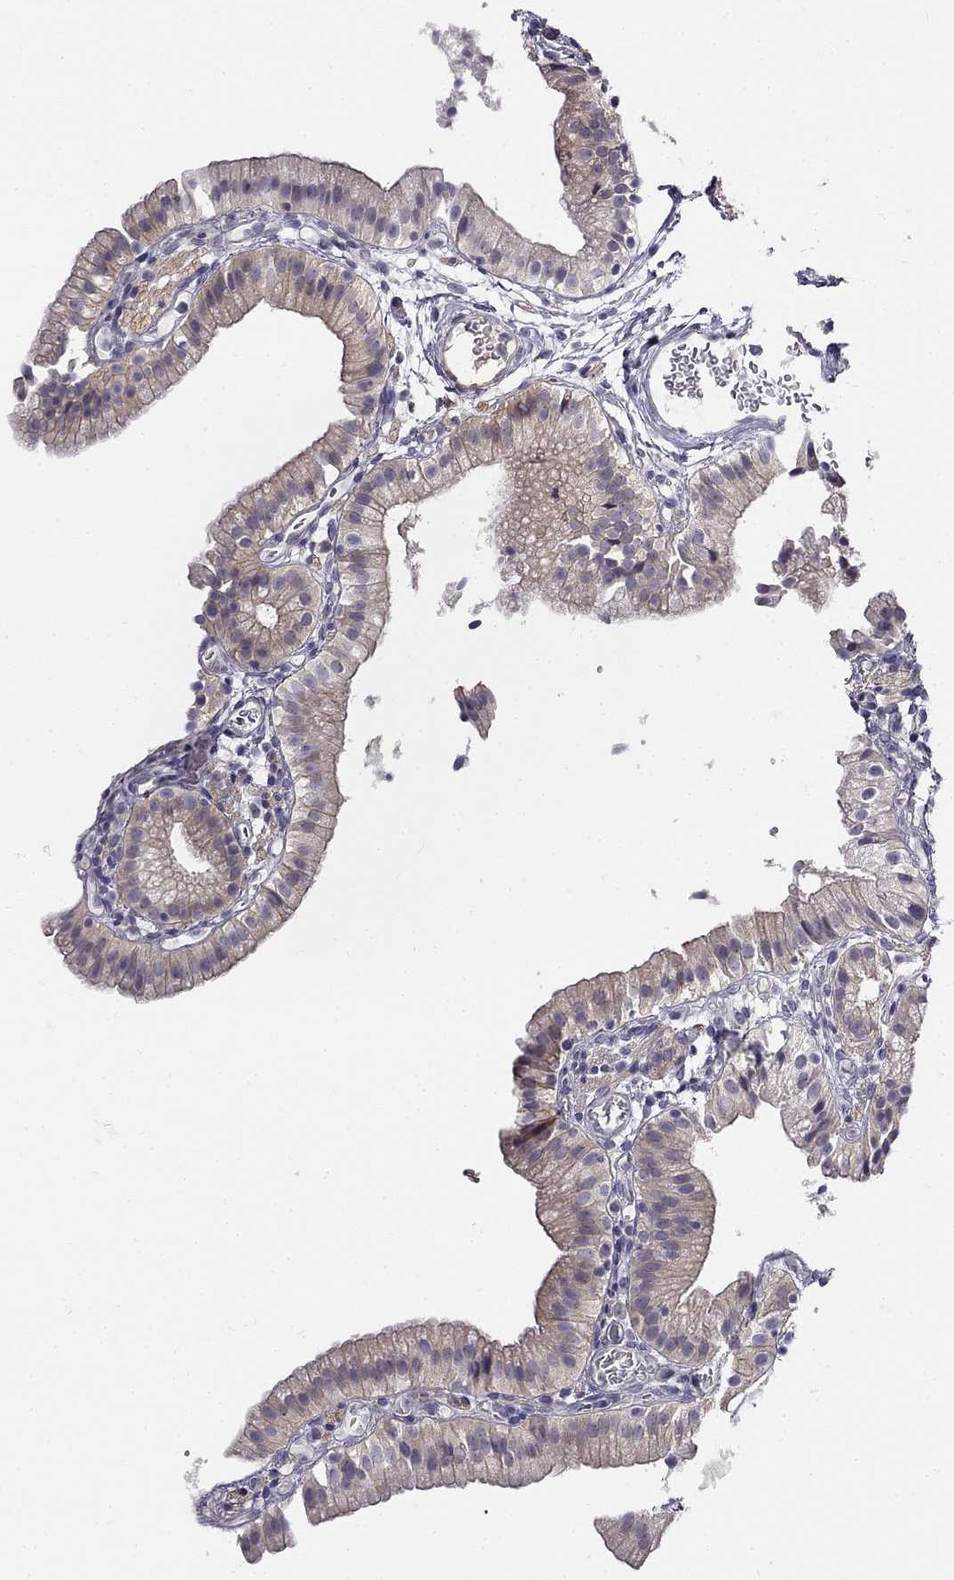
{"staining": {"intensity": "moderate", "quantity": "<25%", "location": "cytoplasmic/membranous"}, "tissue": "gallbladder", "cell_type": "Glandular cells", "image_type": "normal", "snomed": [{"axis": "morphology", "description": "Normal tissue, NOS"}, {"axis": "topography", "description": "Gallbladder"}], "caption": "Gallbladder stained with immunohistochemistry (IHC) displays moderate cytoplasmic/membranous expression in approximately <25% of glandular cells. Using DAB (3,3'-diaminobenzidine) (brown) and hematoxylin (blue) stains, captured at high magnification using brightfield microscopy.", "gene": "CNR1", "patient": {"sex": "female", "age": 47}}